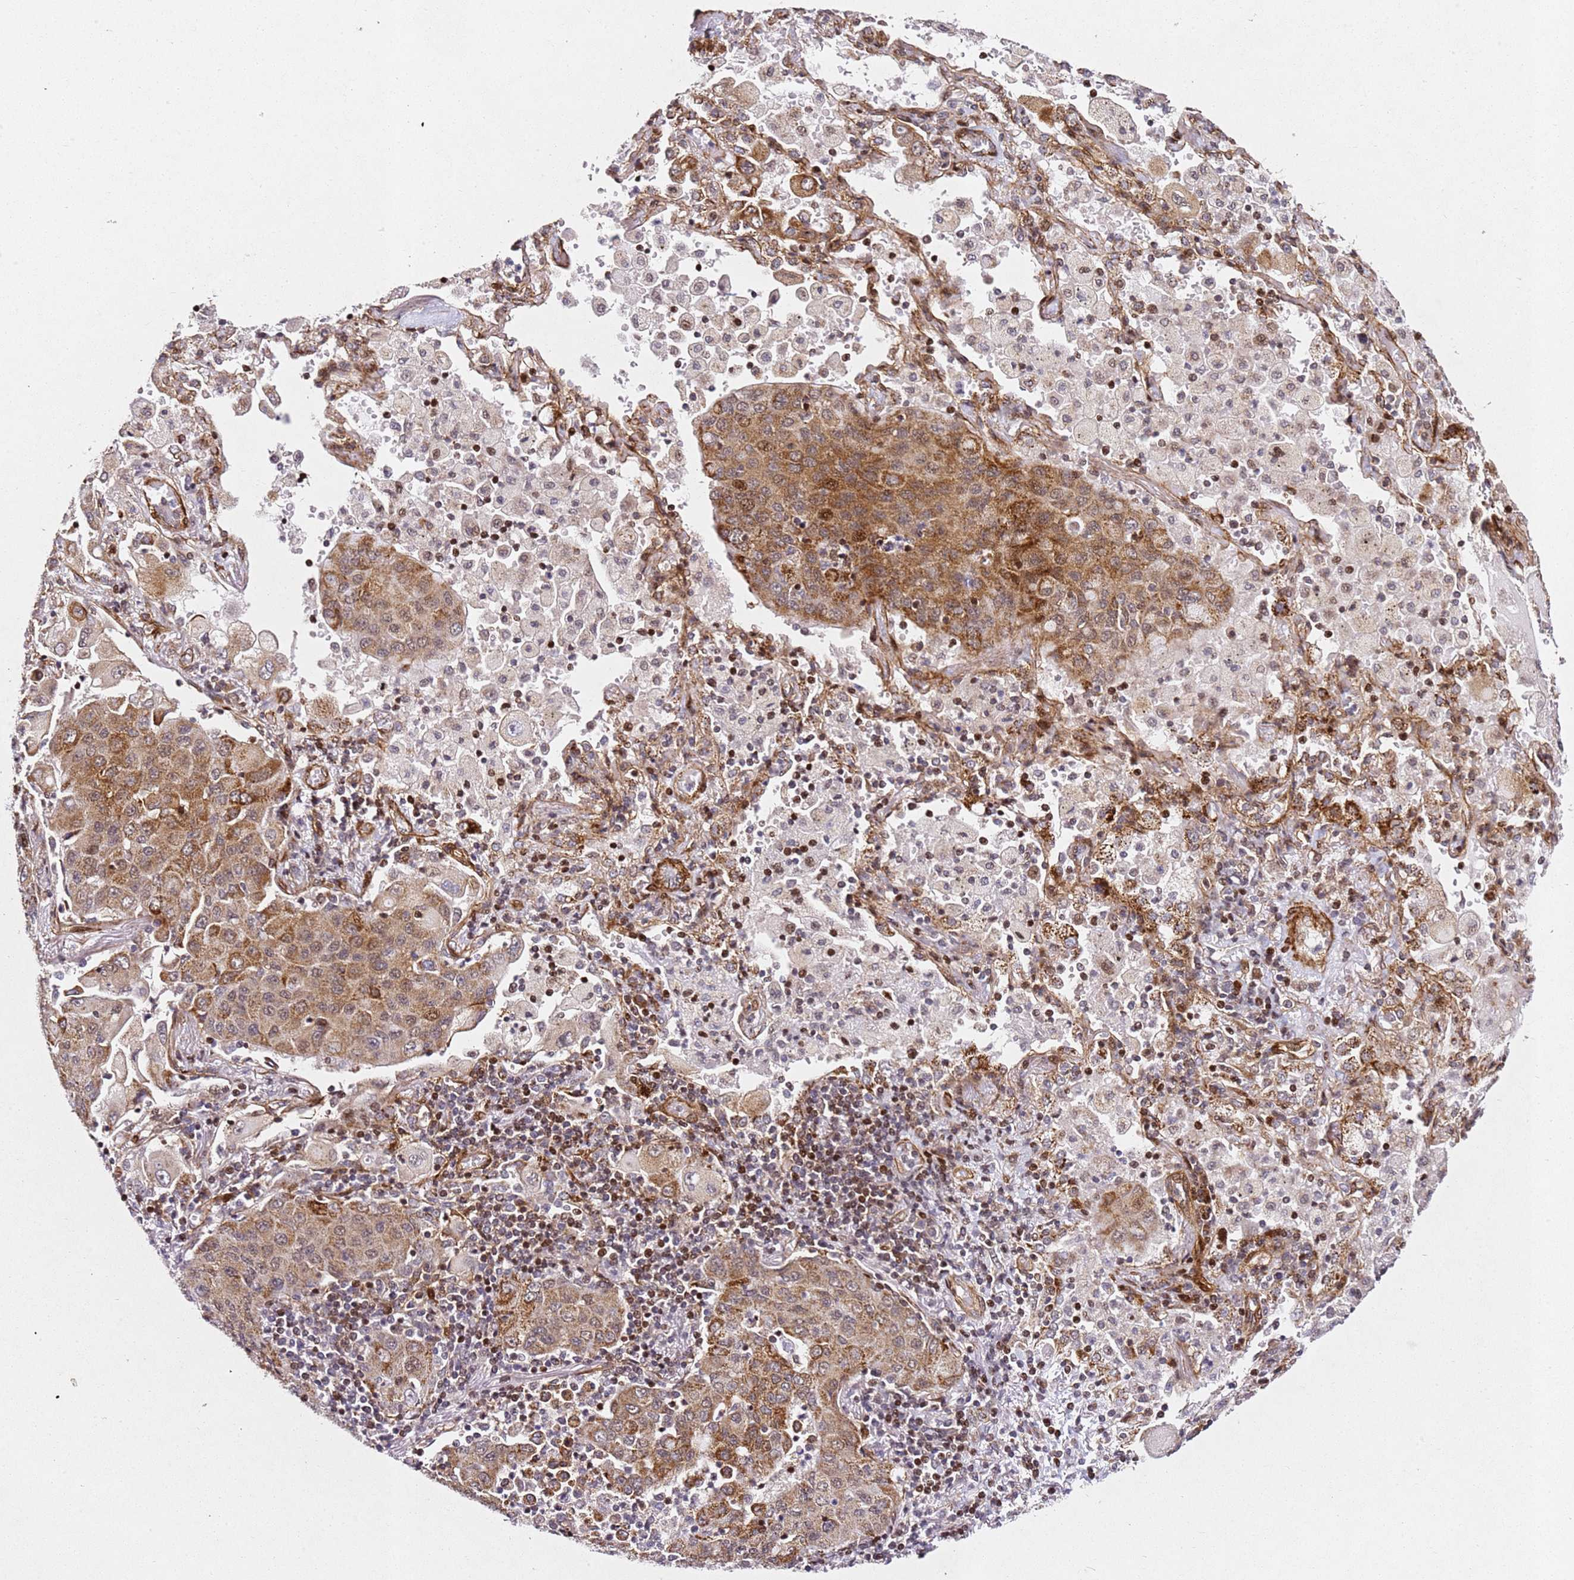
{"staining": {"intensity": "moderate", "quantity": ">75%", "location": "cytoplasmic/membranous"}, "tissue": "lung cancer", "cell_type": "Tumor cells", "image_type": "cancer", "snomed": [{"axis": "morphology", "description": "Squamous cell carcinoma, NOS"}, {"axis": "topography", "description": "Lung"}], "caption": "Approximately >75% of tumor cells in human lung cancer (squamous cell carcinoma) reveal moderate cytoplasmic/membranous protein expression as visualized by brown immunohistochemical staining.", "gene": "ZNF296", "patient": {"sex": "male", "age": 74}}